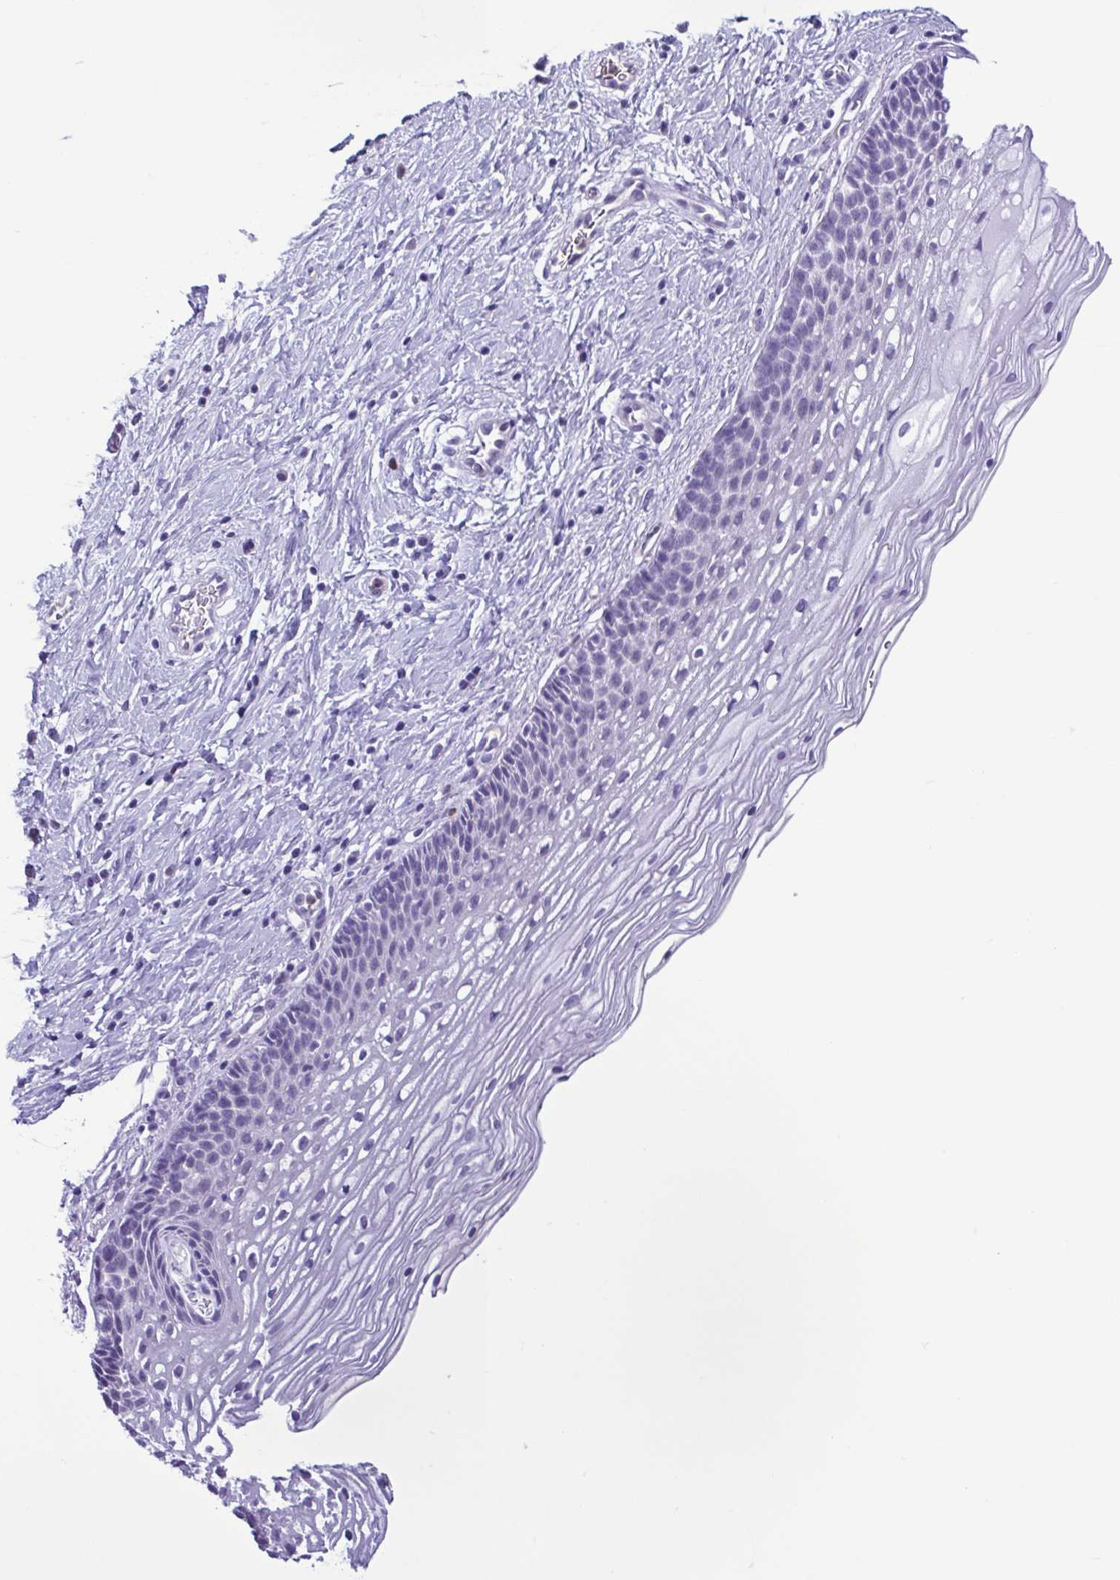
{"staining": {"intensity": "negative", "quantity": "none", "location": "none"}, "tissue": "cervix", "cell_type": "Glandular cells", "image_type": "normal", "snomed": [{"axis": "morphology", "description": "Normal tissue, NOS"}, {"axis": "topography", "description": "Cervix"}], "caption": "Photomicrograph shows no protein positivity in glandular cells of normal cervix. (DAB (3,3'-diaminobenzidine) immunohistochemistry (IHC), high magnification).", "gene": "CBY2", "patient": {"sex": "female", "age": 34}}